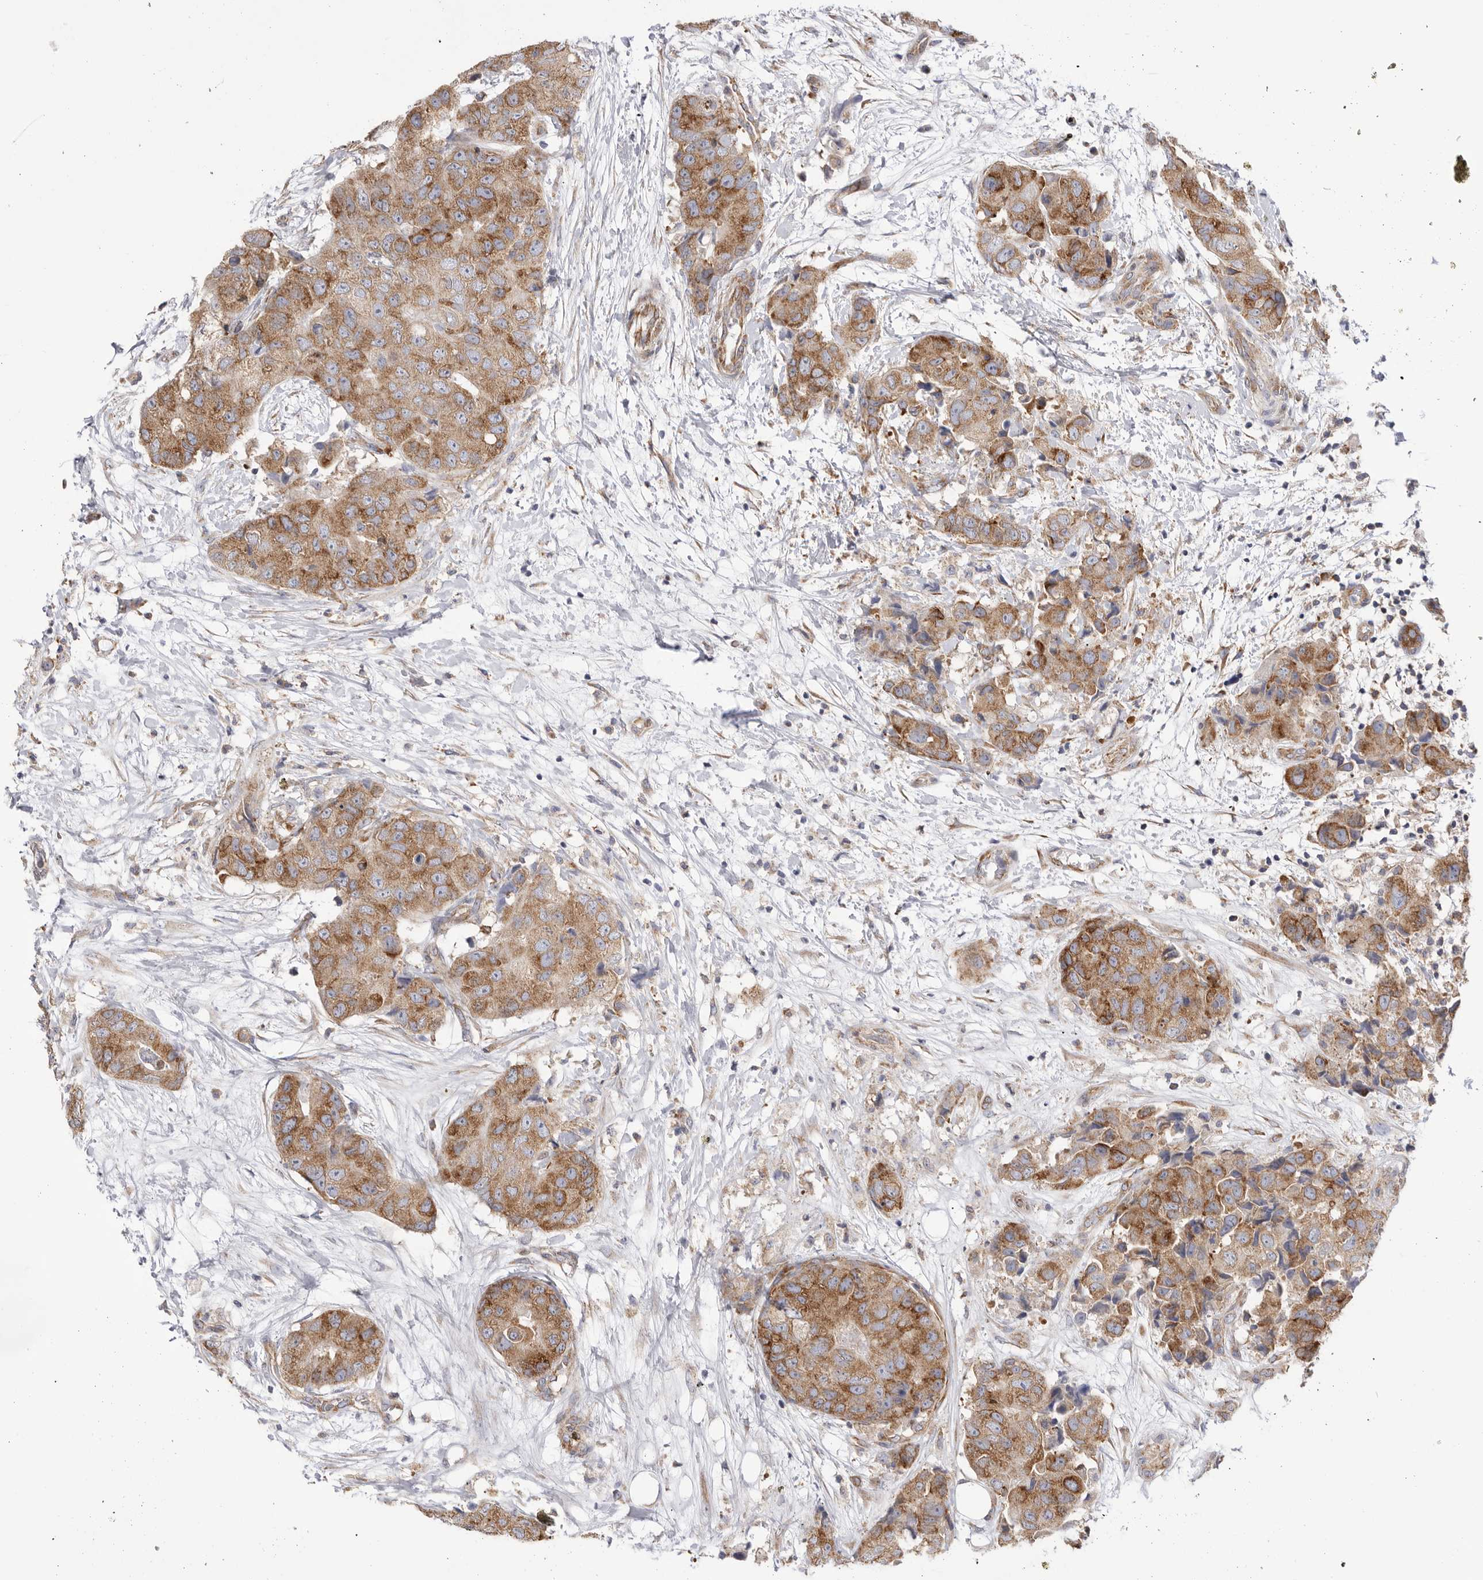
{"staining": {"intensity": "moderate", "quantity": ">75%", "location": "cytoplasmic/membranous"}, "tissue": "breast cancer", "cell_type": "Tumor cells", "image_type": "cancer", "snomed": [{"axis": "morphology", "description": "Duct carcinoma"}, {"axis": "topography", "description": "Breast"}], "caption": "Protein staining of breast intraductal carcinoma tissue shows moderate cytoplasmic/membranous positivity in approximately >75% of tumor cells.", "gene": "SERBP1", "patient": {"sex": "female", "age": 62}}